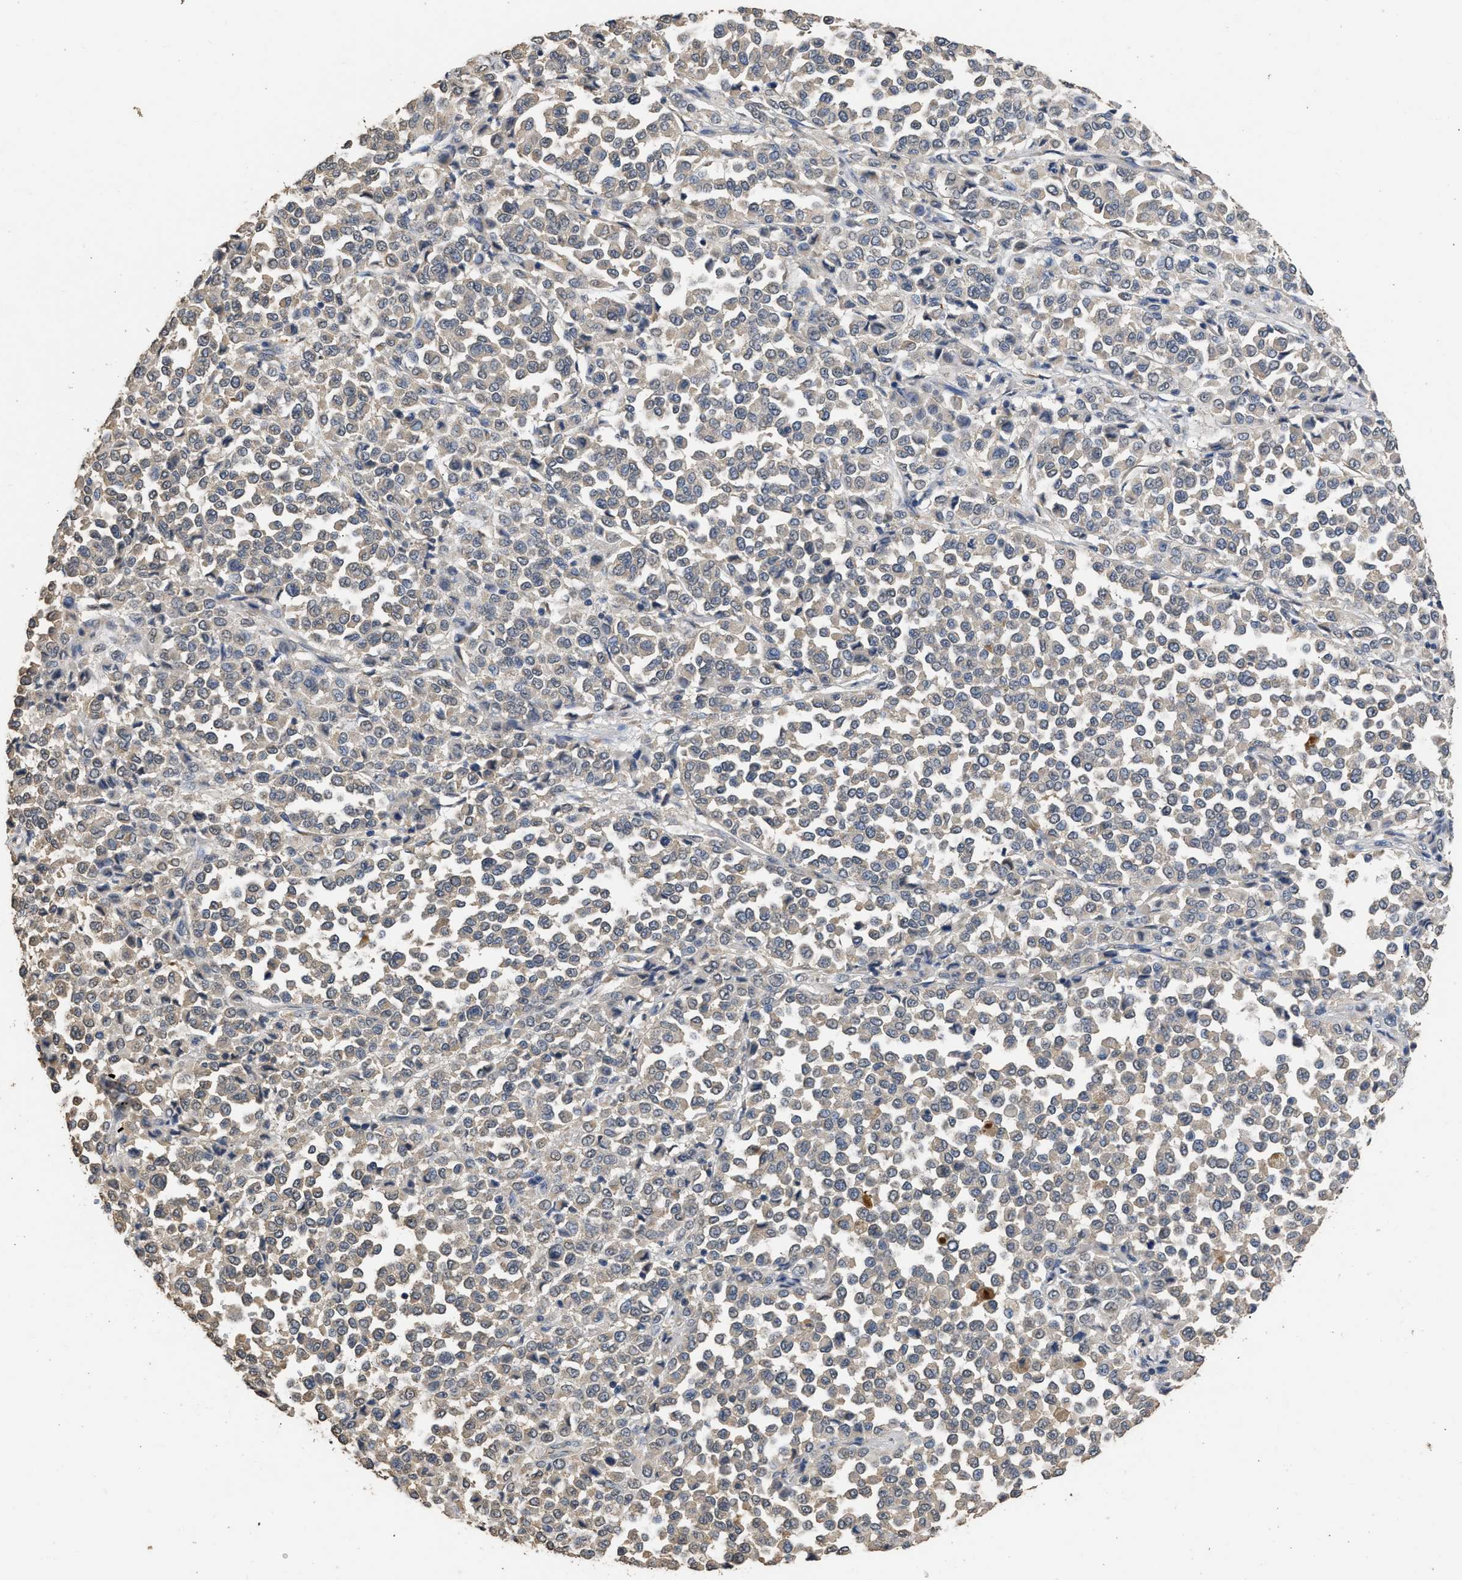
{"staining": {"intensity": "weak", "quantity": "25%-75%", "location": "cytoplasmic/membranous"}, "tissue": "melanoma", "cell_type": "Tumor cells", "image_type": "cancer", "snomed": [{"axis": "morphology", "description": "Malignant melanoma, Metastatic site"}, {"axis": "topography", "description": "Pancreas"}], "caption": "Brown immunohistochemical staining in malignant melanoma (metastatic site) displays weak cytoplasmic/membranous expression in about 25%-75% of tumor cells.", "gene": "SPINT2", "patient": {"sex": "female", "age": 30}}